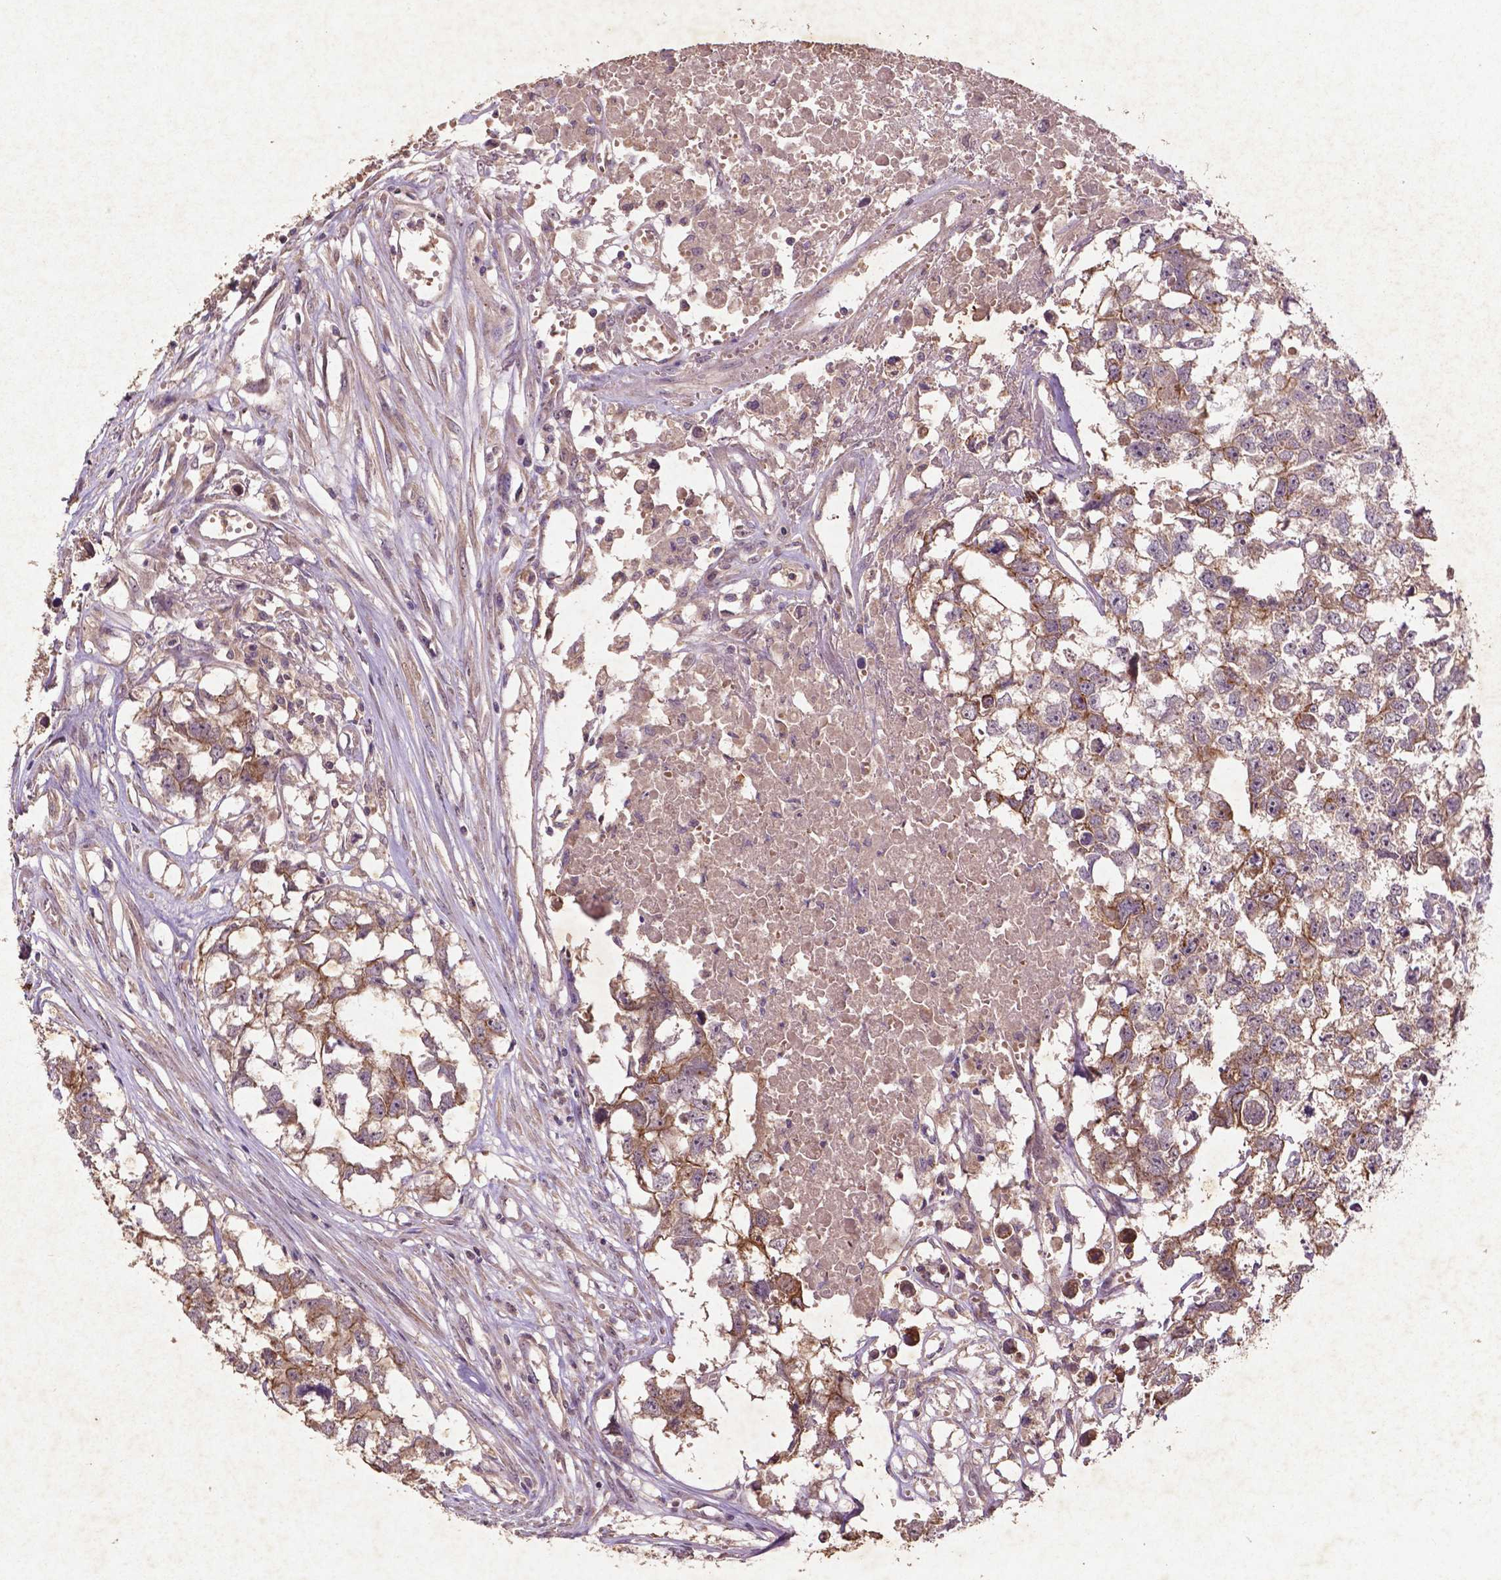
{"staining": {"intensity": "moderate", "quantity": ">75%", "location": "cytoplasmic/membranous"}, "tissue": "testis cancer", "cell_type": "Tumor cells", "image_type": "cancer", "snomed": [{"axis": "morphology", "description": "Carcinoma, Embryonal, NOS"}, {"axis": "morphology", "description": "Teratoma, malignant, NOS"}, {"axis": "topography", "description": "Testis"}], "caption": "Testis cancer stained with DAB IHC shows medium levels of moderate cytoplasmic/membranous positivity in about >75% of tumor cells.", "gene": "COQ2", "patient": {"sex": "male", "age": 44}}